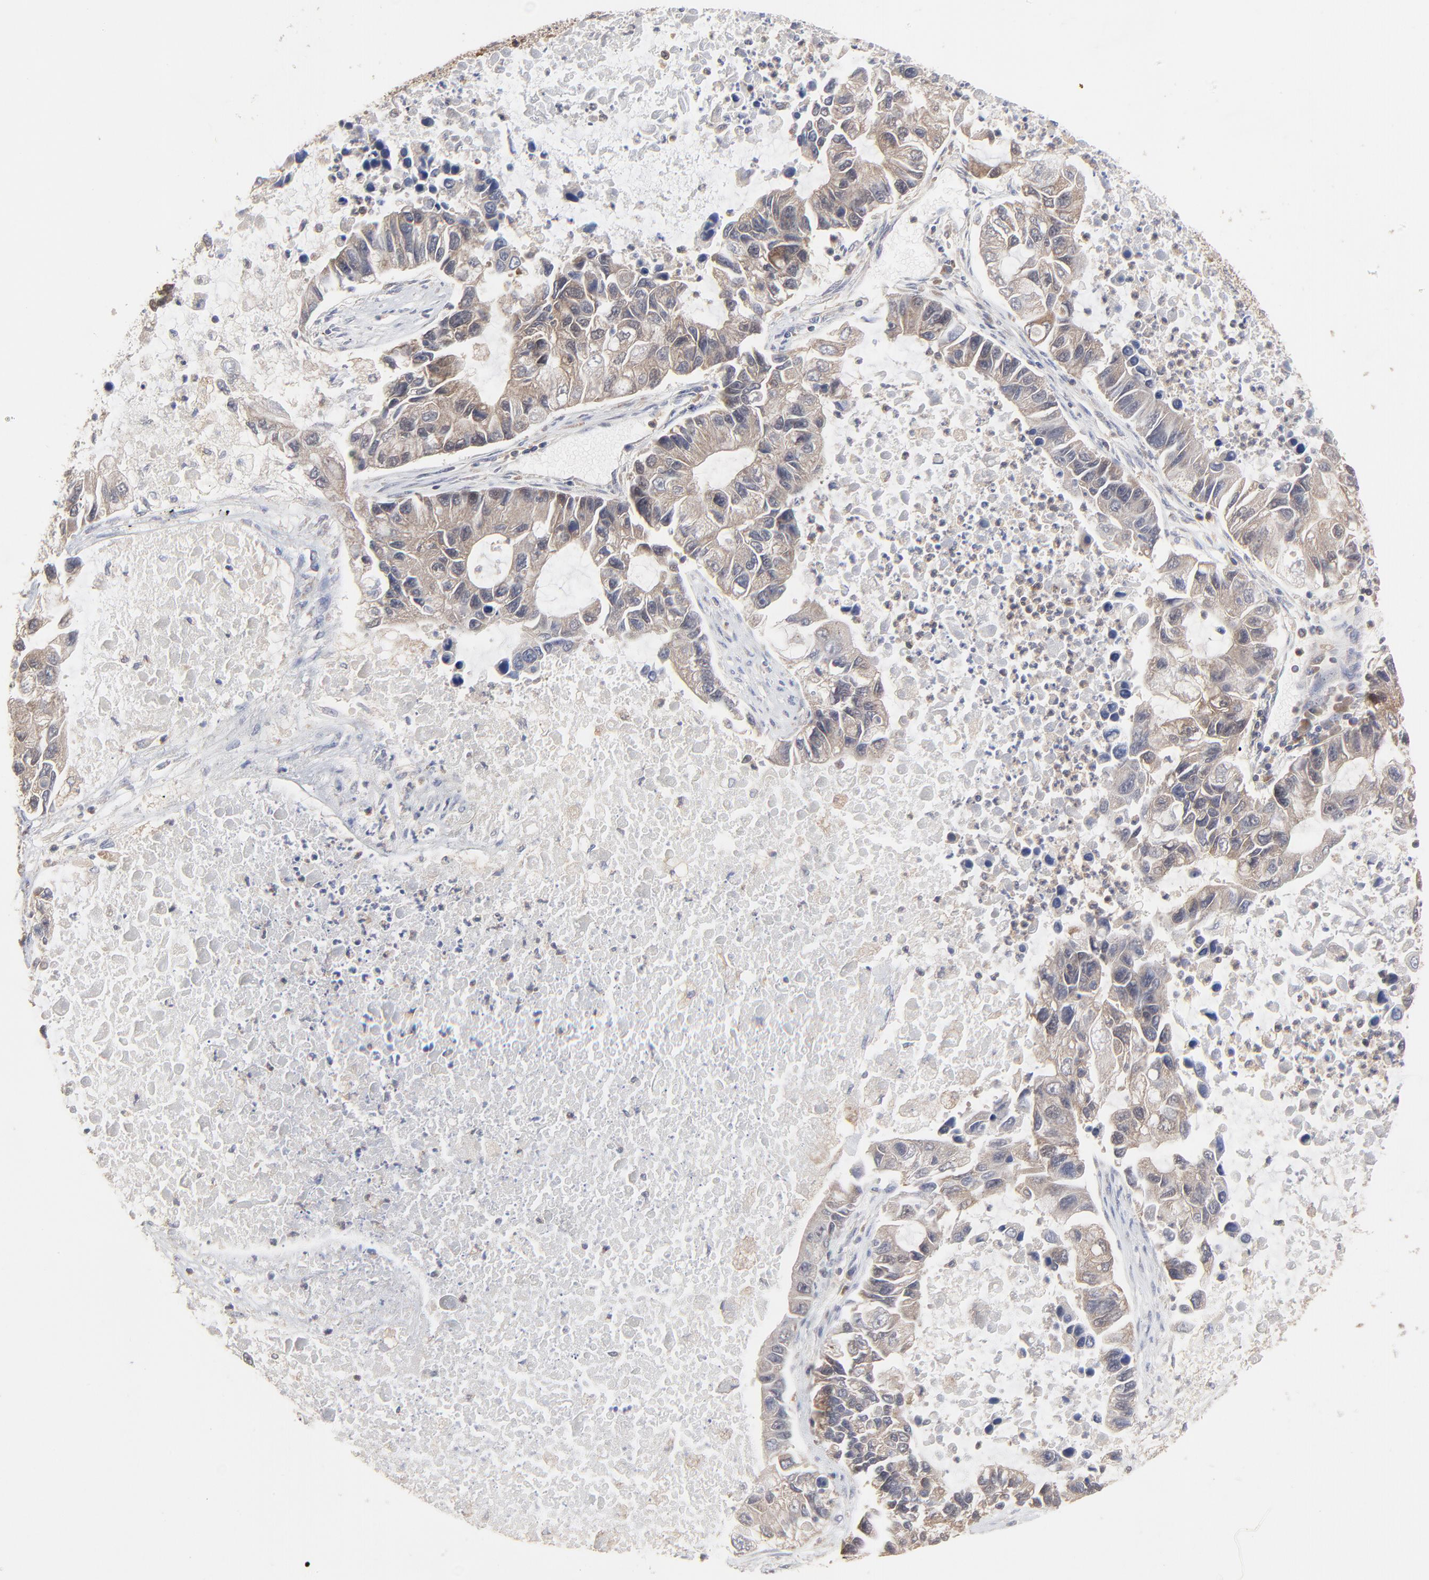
{"staining": {"intensity": "moderate", "quantity": ">75%", "location": "cytoplasmic/membranous"}, "tissue": "lung cancer", "cell_type": "Tumor cells", "image_type": "cancer", "snomed": [{"axis": "morphology", "description": "Adenocarcinoma, NOS"}, {"axis": "topography", "description": "Lung"}], "caption": "Tumor cells demonstrate medium levels of moderate cytoplasmic/membranous expression in approximately >75% of cells in lung cancer (adenocarcinoma). (IHC, brightfield microscopy, high magnification).", "gene": "RAB9A", "patient": {"sex": "female", "age": 51}}